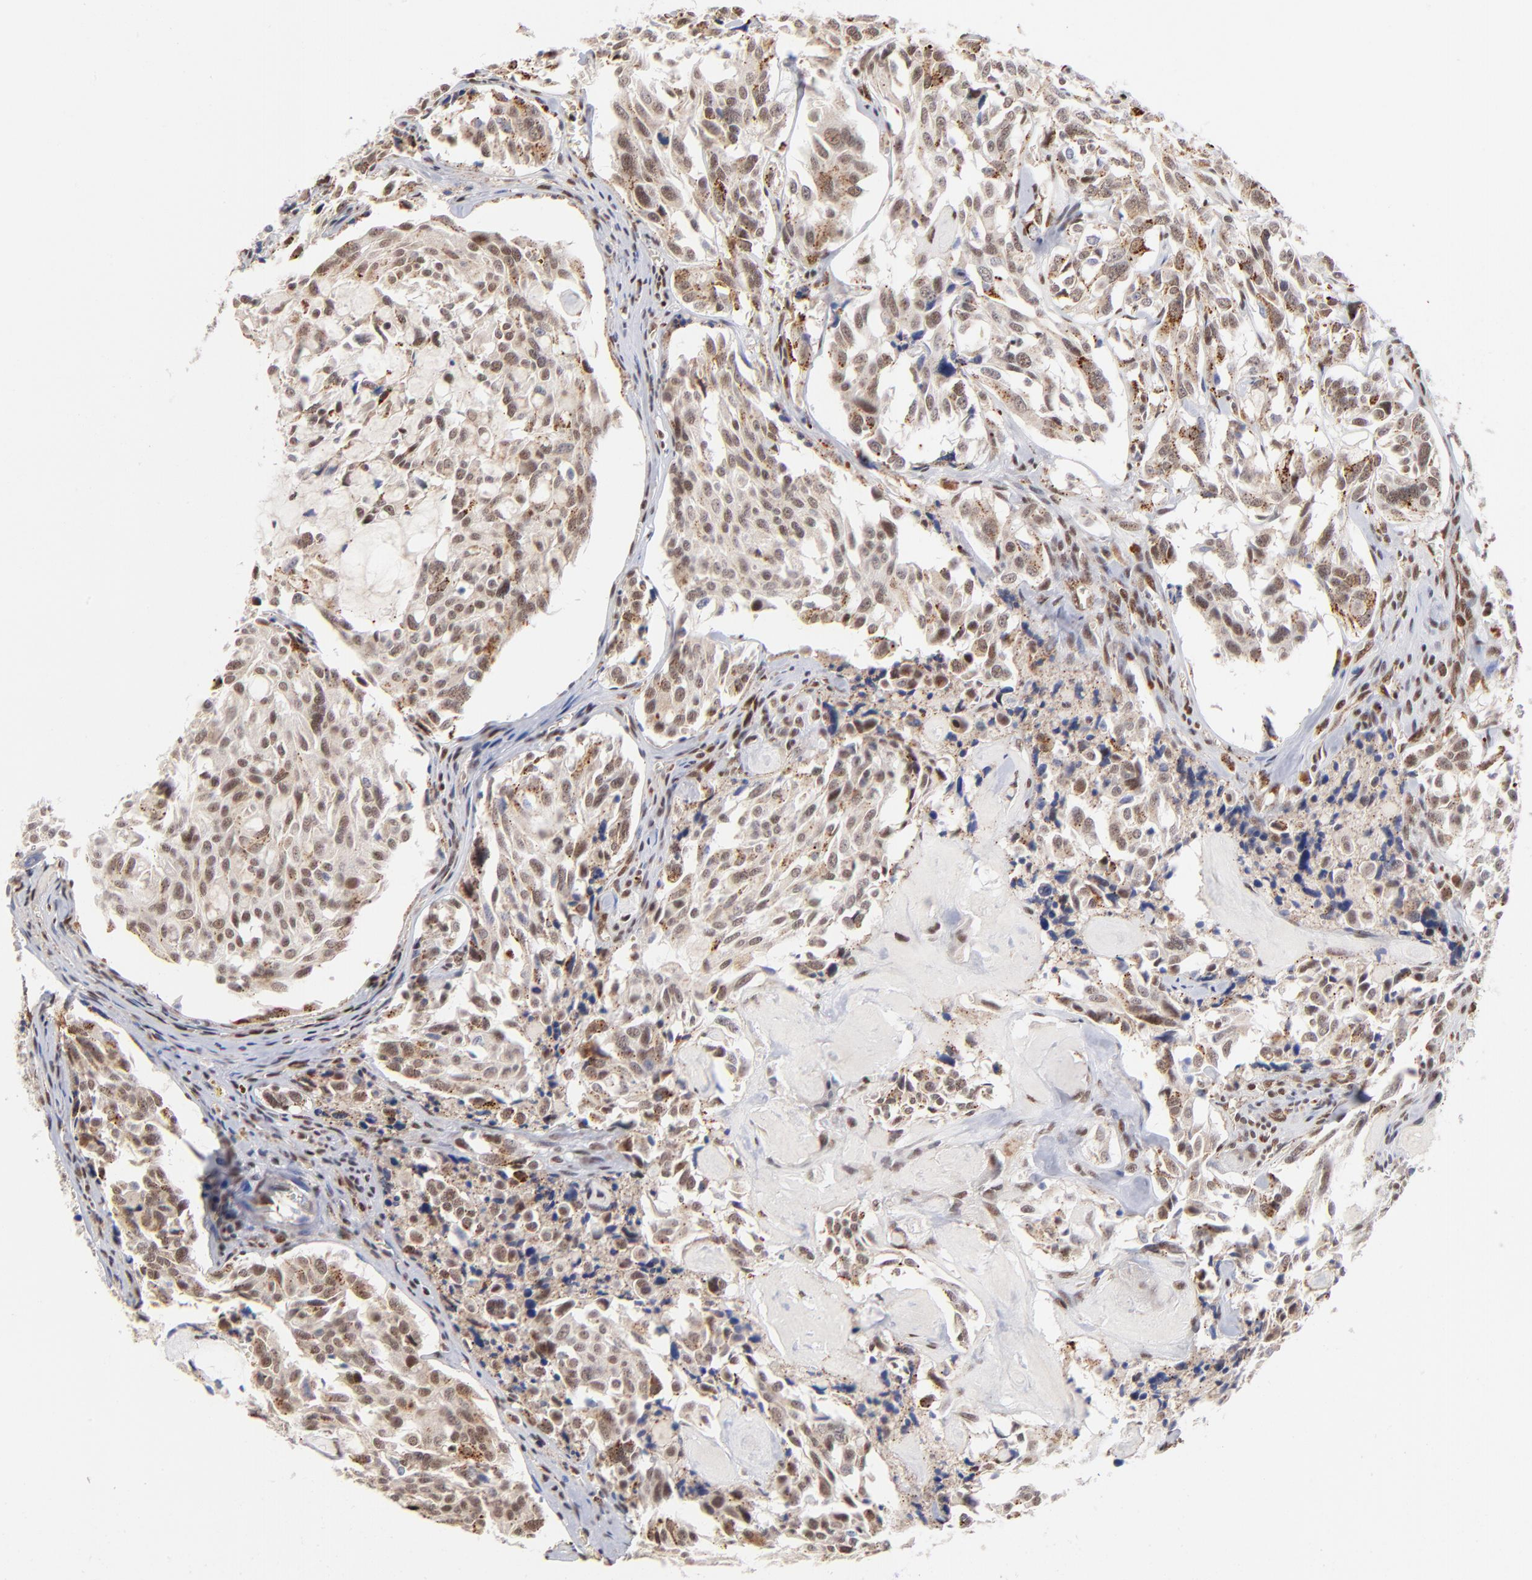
{"staining": {"intensity": "moderate", "quantity": "25%-75%", "location": "cytoplasmic/membranous,nuclear"}, "tissue": "thyroid cancer", "cell_type": "Tumor cells", "image_type": "cancer", "snomed": [{"axis": "morphology", "description": "Carcinoma, NOS"}, {"axis": "morphology", "description": "Carcinoid, malignant, NOS"}, {"axis": "topography", "description": "Thyroid gland"}], "caption": "This is an image of IHC staining of malignant carcinoid (thyroid), which shows moderate expression in the cytoplasmic/membranous and nuclear of tumor cells.", "gene": "GABPA", "patient": {"sex": "male", "age": 33}}